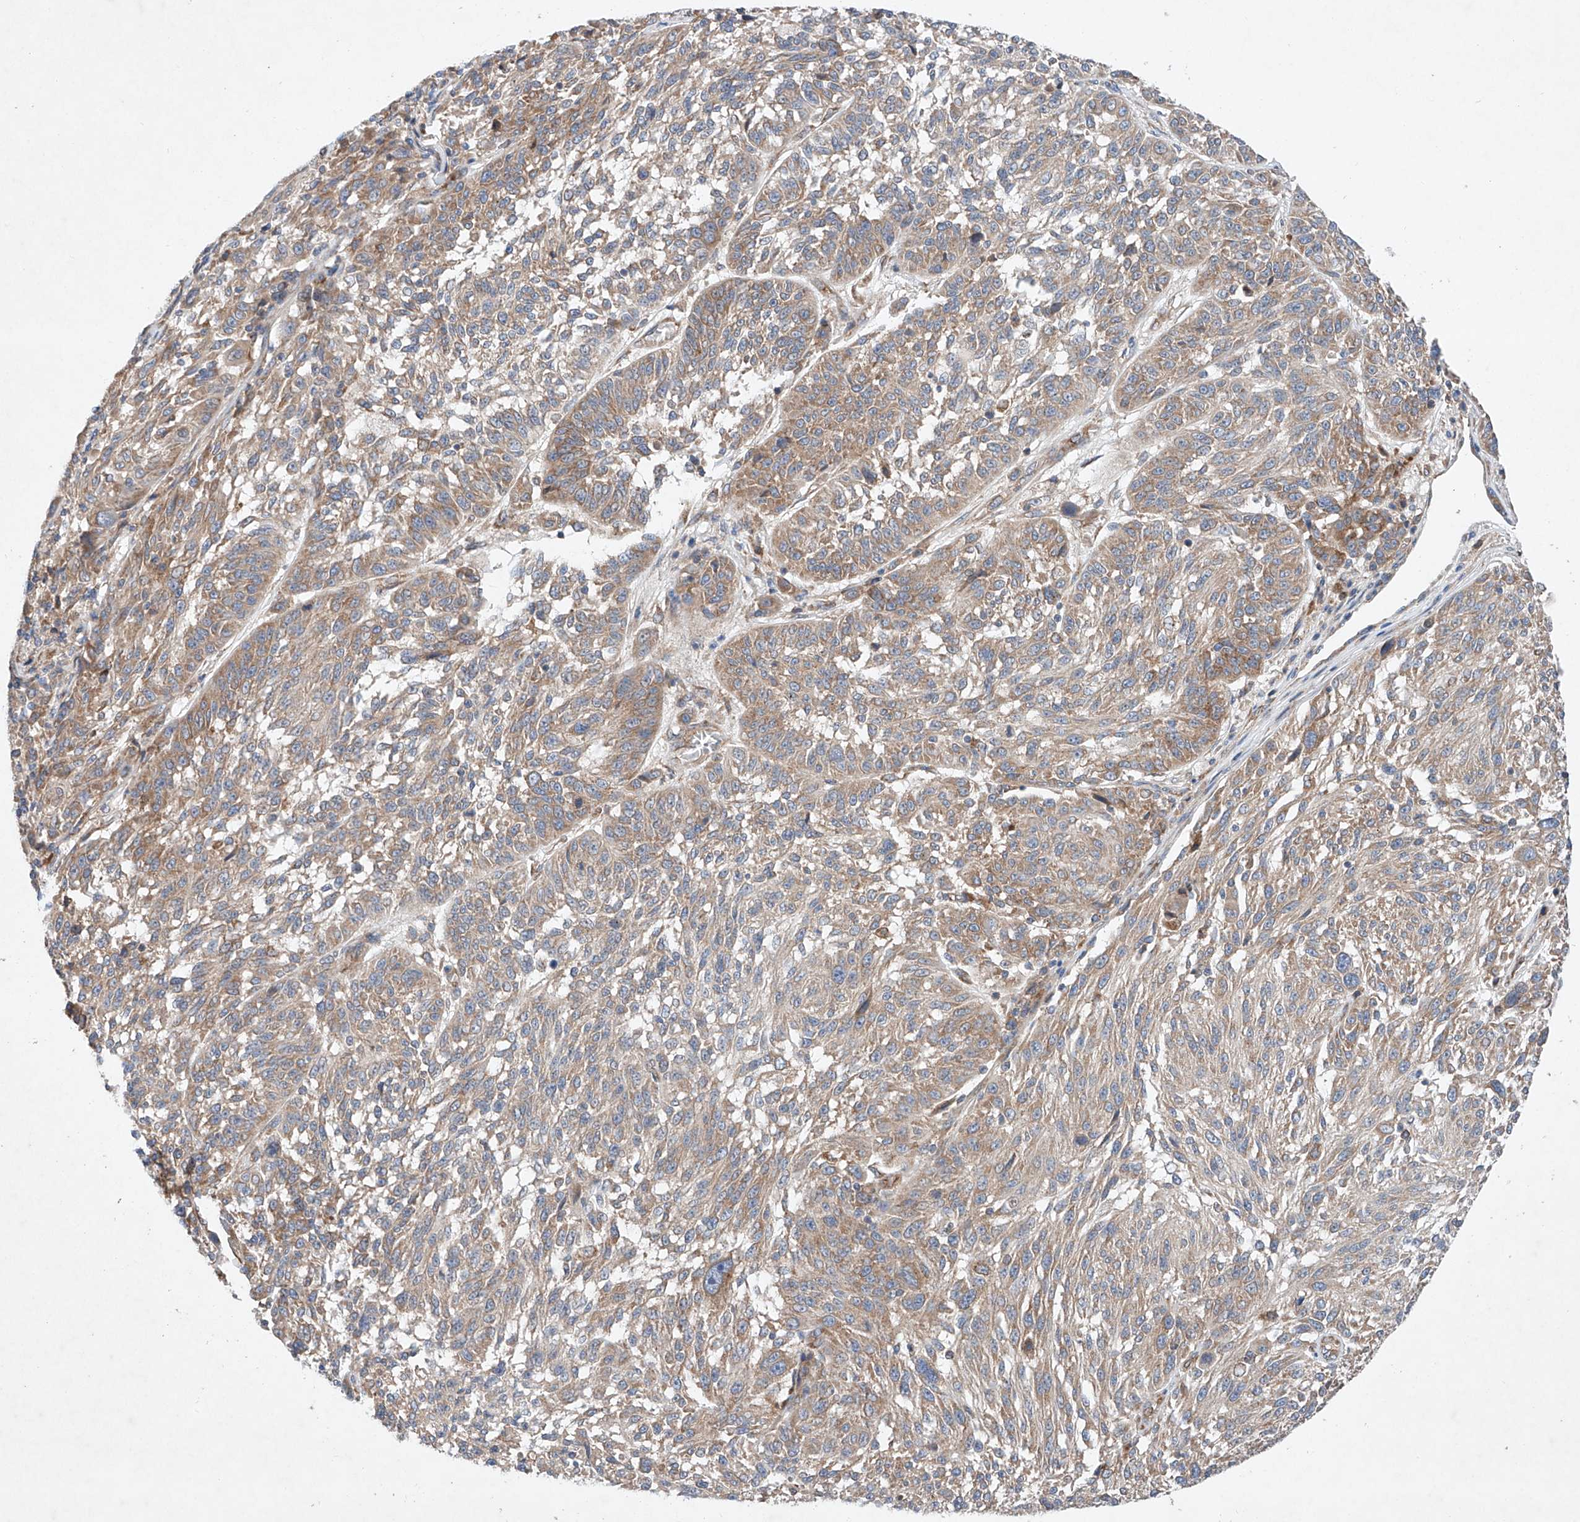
{"staining": {"intensity": "weak", "quantity": ">75%", "location": "cytoplasmic/membranous"}, "tissue": "melanoma", "cell_type": "Tumor cells", "image_type": "cancer", "snomed": [{"axis": "morphology", "description": "Malignant melanoma, NOS"}, {"axis": "topography", "description": "Skin"}], "caption": "This image displays immunohistochemistry (IHC) staining of melanoma, with low weak cytoplasmic/membranous staining in about >75% of tumor cells.", "gene": "FASTK", "patient": {"sex": "male", "age": 53}}